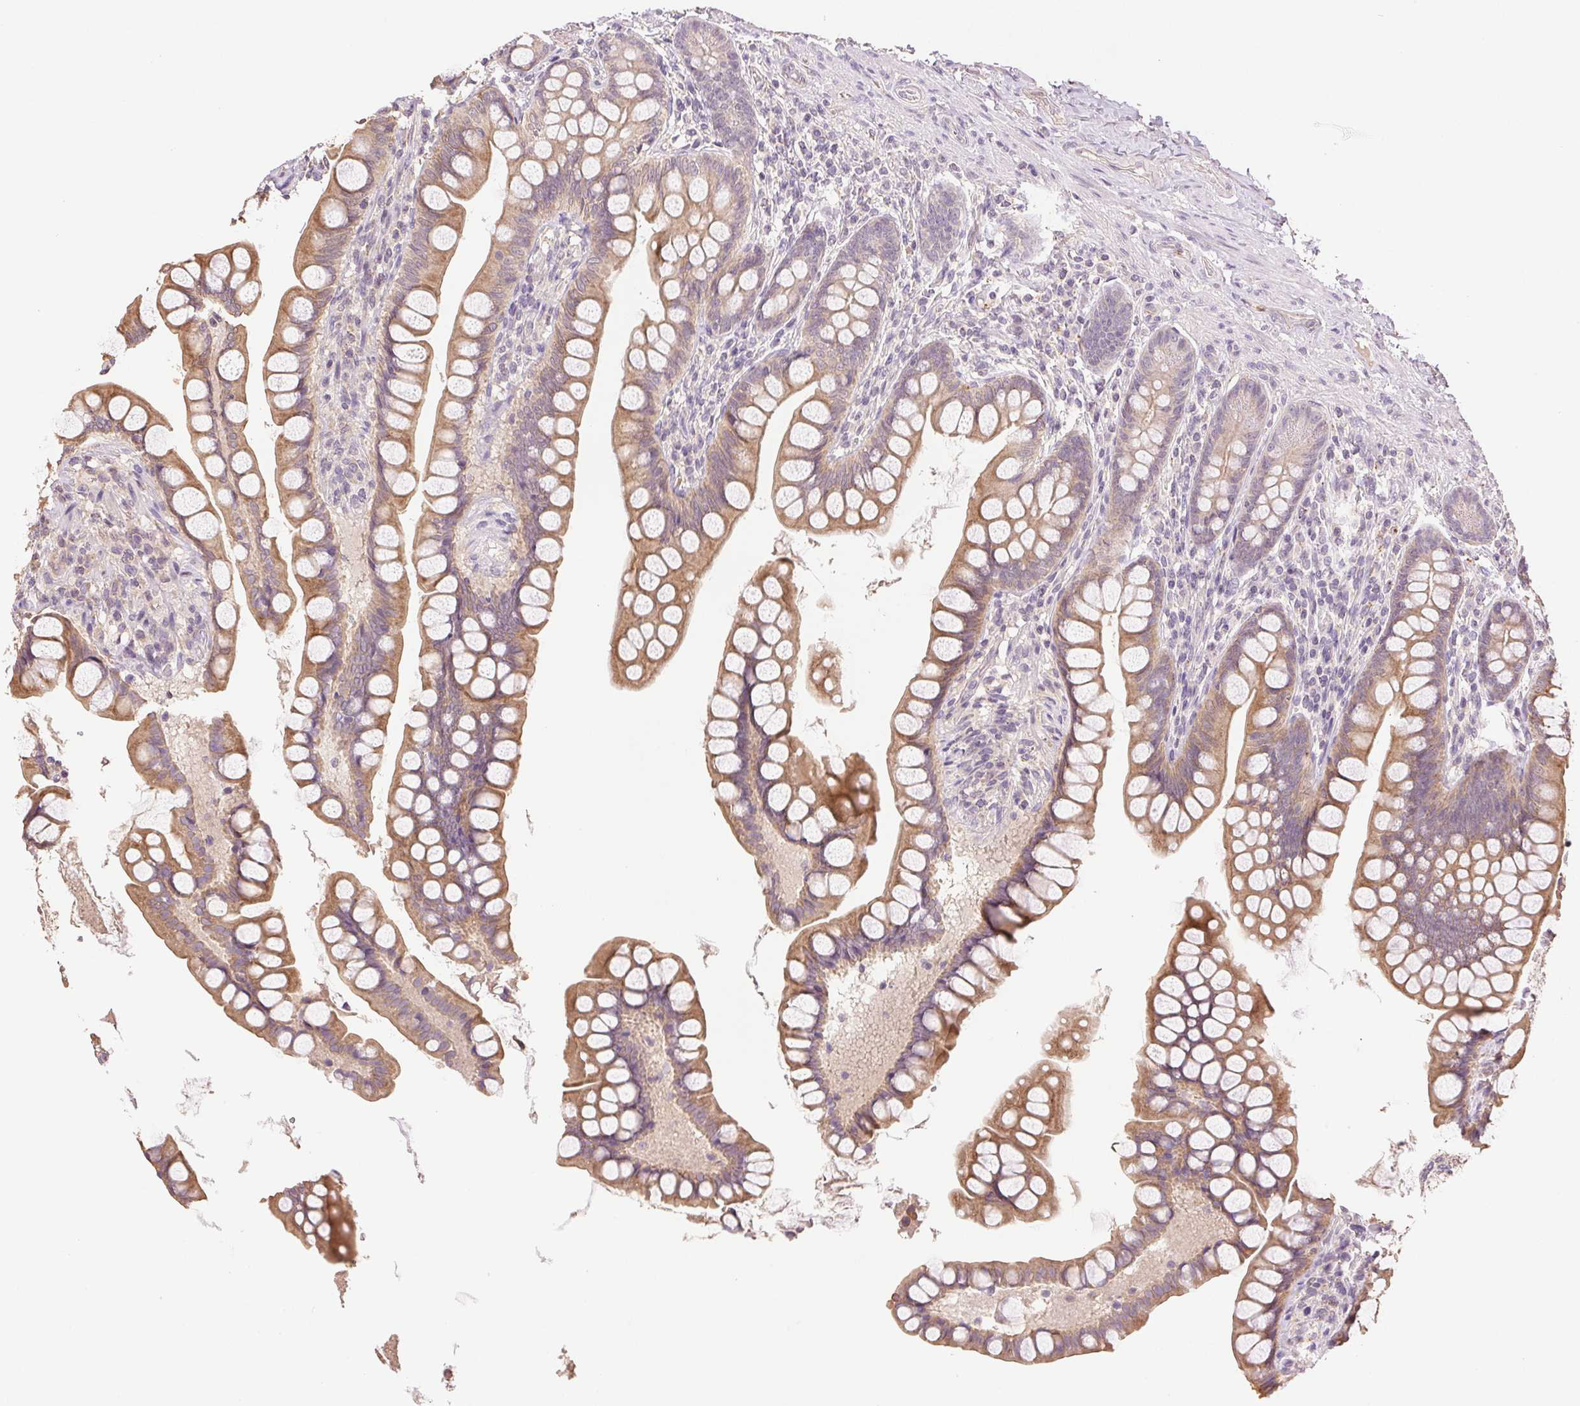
{"staining": {"intensity": "moderate", "quantity": "25%-75%", "location": "cytoplasmic/membranous"}, "tissue": "small intestine", "cell_type": "Glandular cells", "image_type": "normal", "snomed": [{"axis": "morphology", "description": "Normal tissue, NOS"}, {"axis": "topography", "description": "Small intestine"}], "caption": "A medium amount of moderate cytoplasmic/membranous expression is seen in about 25%-75% of glandular cells in benign small intestine. The staining was performed using DAB to visualize the protein expression in brown, while the nuclei were stained in blue with hematoxylin (Magnification: 20x).", "gene": "TMEM253", "patient": {"sex": "male", "age": 70}}